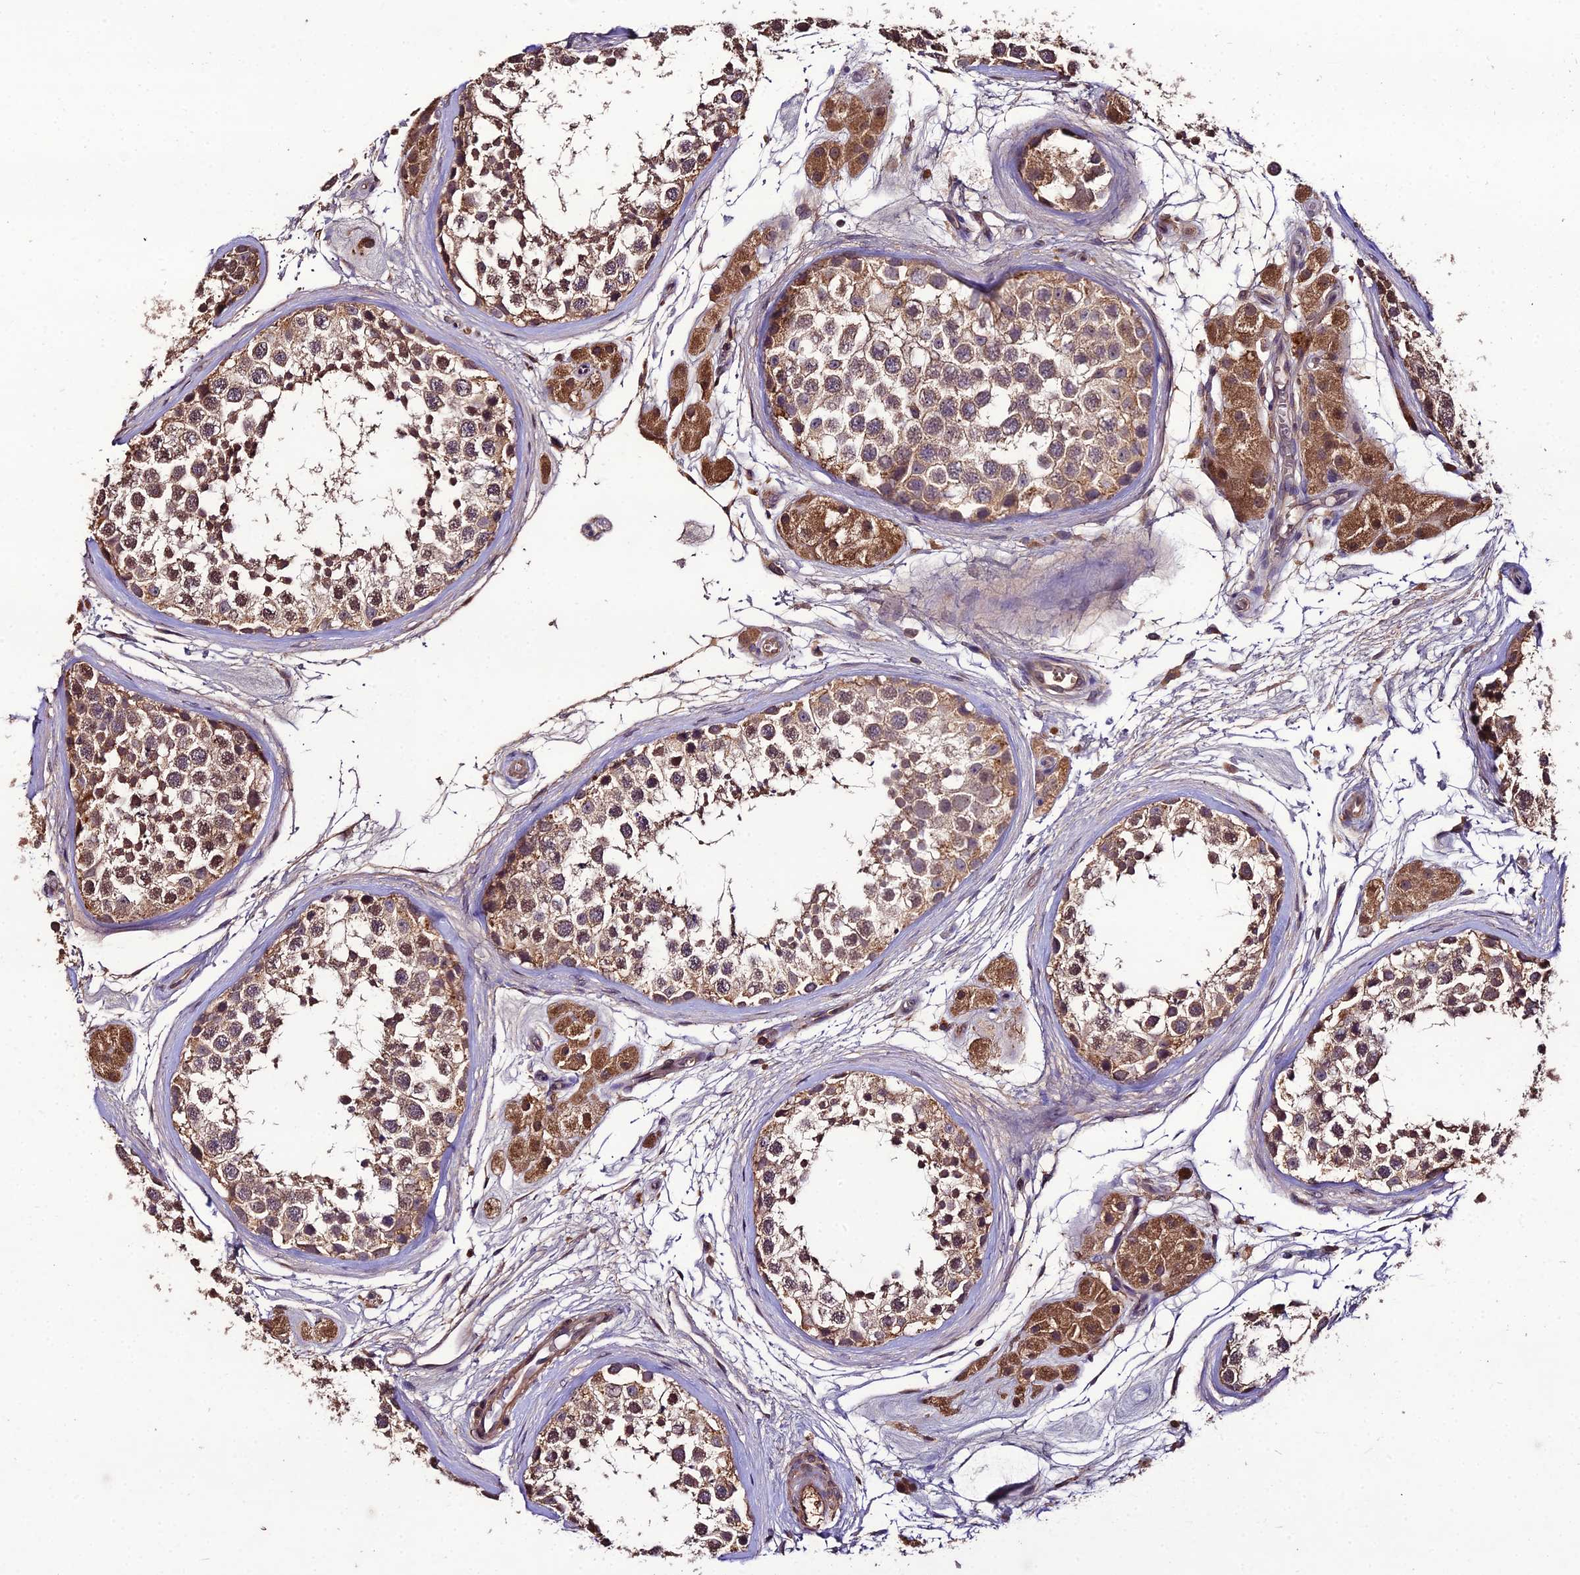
{"staining": {"intensity": "moderate", "quantity": ">75%", "location": "cytoplasmic/membranous"}, "tissue": "testis", "cell_type": "Cells in seminiferous ducts", "image_type": "normal", "snomed": [{"axis": "morphology", "description": "Normal tissue, NOS"}, {"axis": "topography", "description": "Testis"}], "caption": "Cells in seminiferous ducts exhibit moderate cytoplasmic/membranous expression in about >75% of cells in benign testis. The staining was performed using DAB to visualize the protein expression in brown, while the nuclei were stained in blue with hematoxylin (Magnification: 20x).", "gene": "KCTD16", "patient": {"sex": "male", "age": 56}}